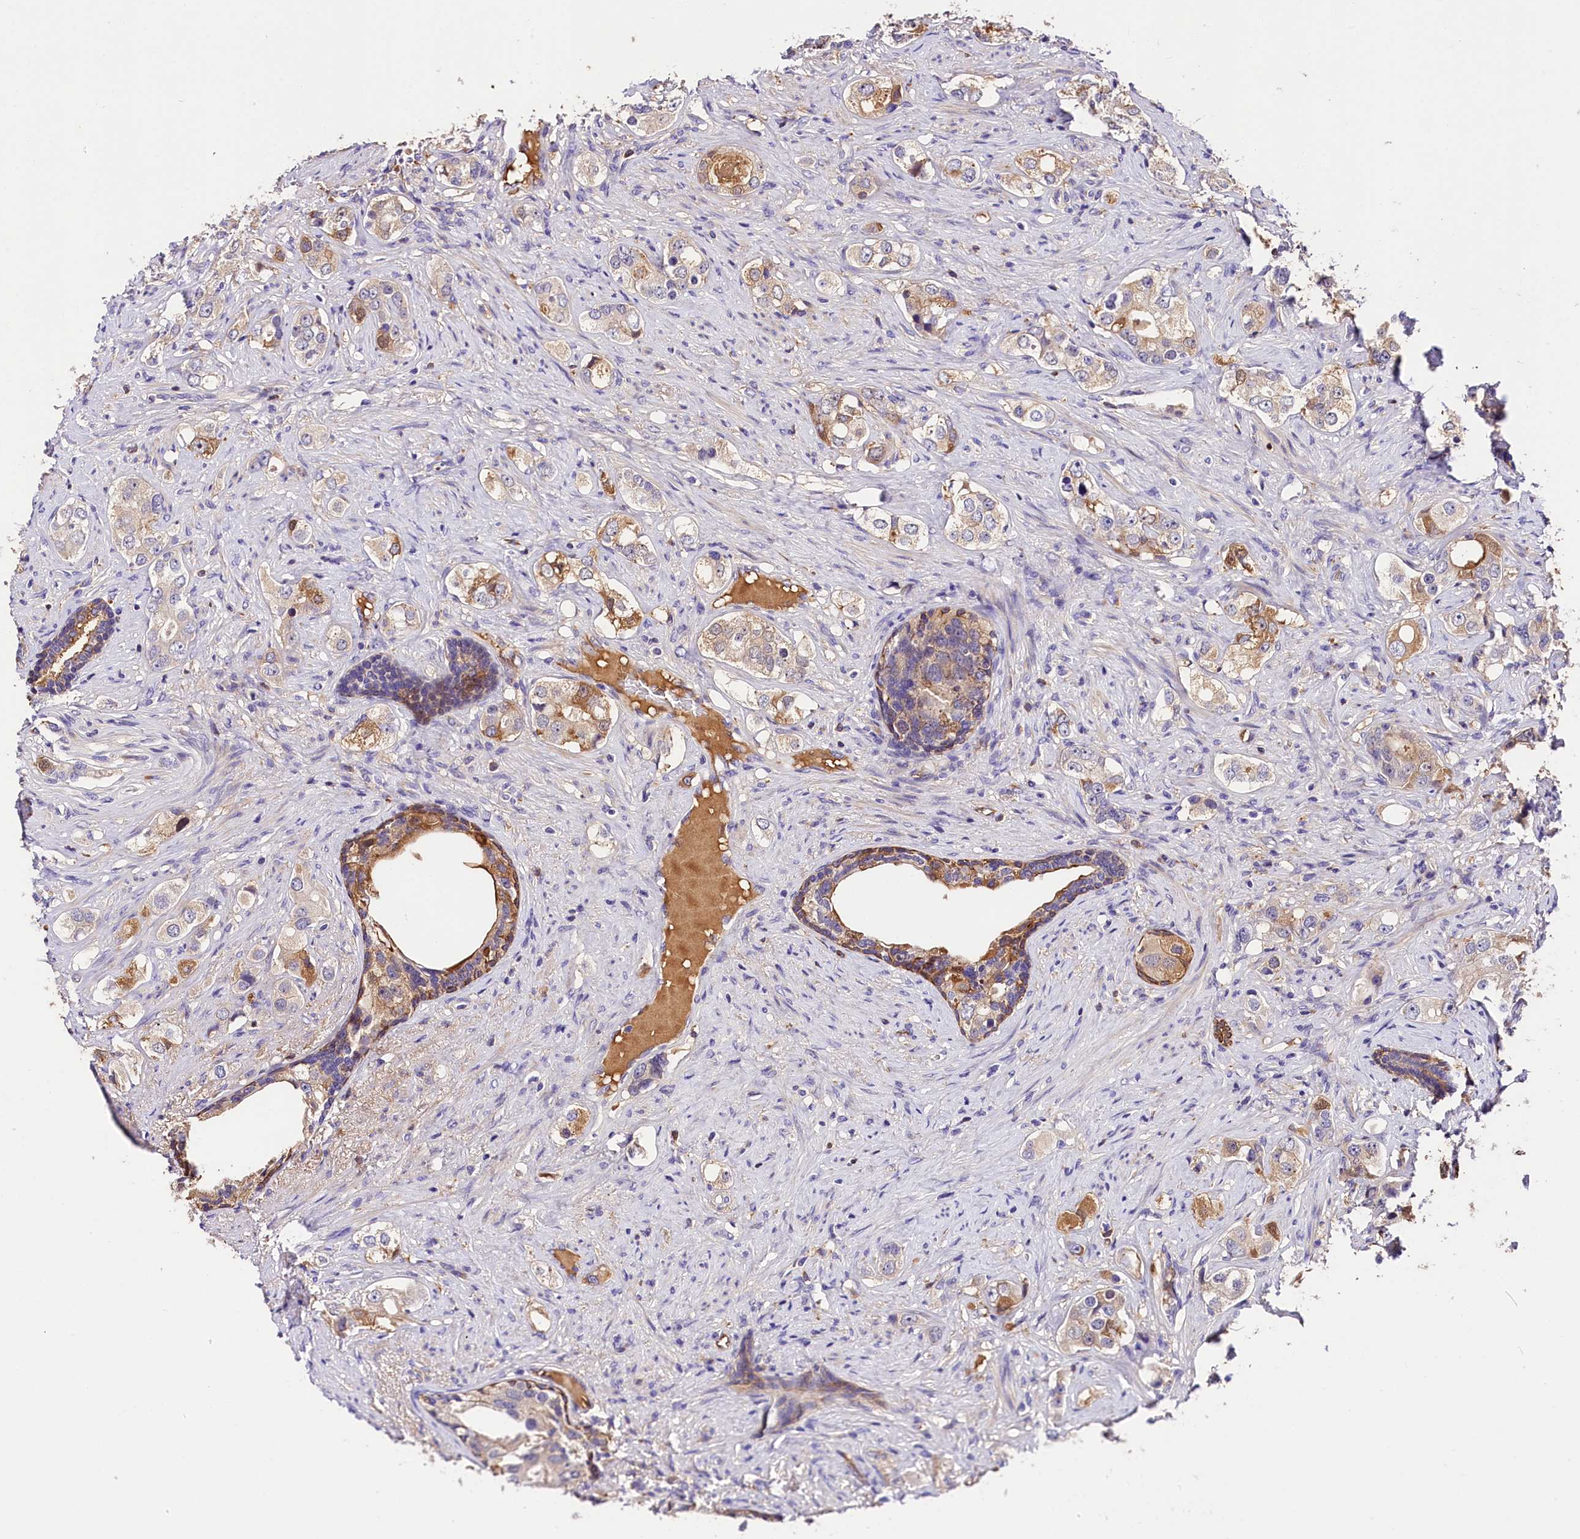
{"staining": {"intensity": "moderate", "quantity": "<25%", "location": "cytoplasmic/membranous"}, "tissue": "prostate cancer", "cell_type": "Tumor cells", "image_type": "cancer", "snomed": [{"axis": "morphology", "description": "Adenocarcinoma, High grade"}, {"axis": "topography", "description": "Prostate"}], "caption": "Approximately <25% of tumor cells in prostate cancer (high-grade adenocarcinoma) exhibit moderate cytoplasmic/membranous protein positivity as visualized by brown immunohistochemical staining.", "gene": "ARMC6", "patient": {"sex": "male", "age": 63}}